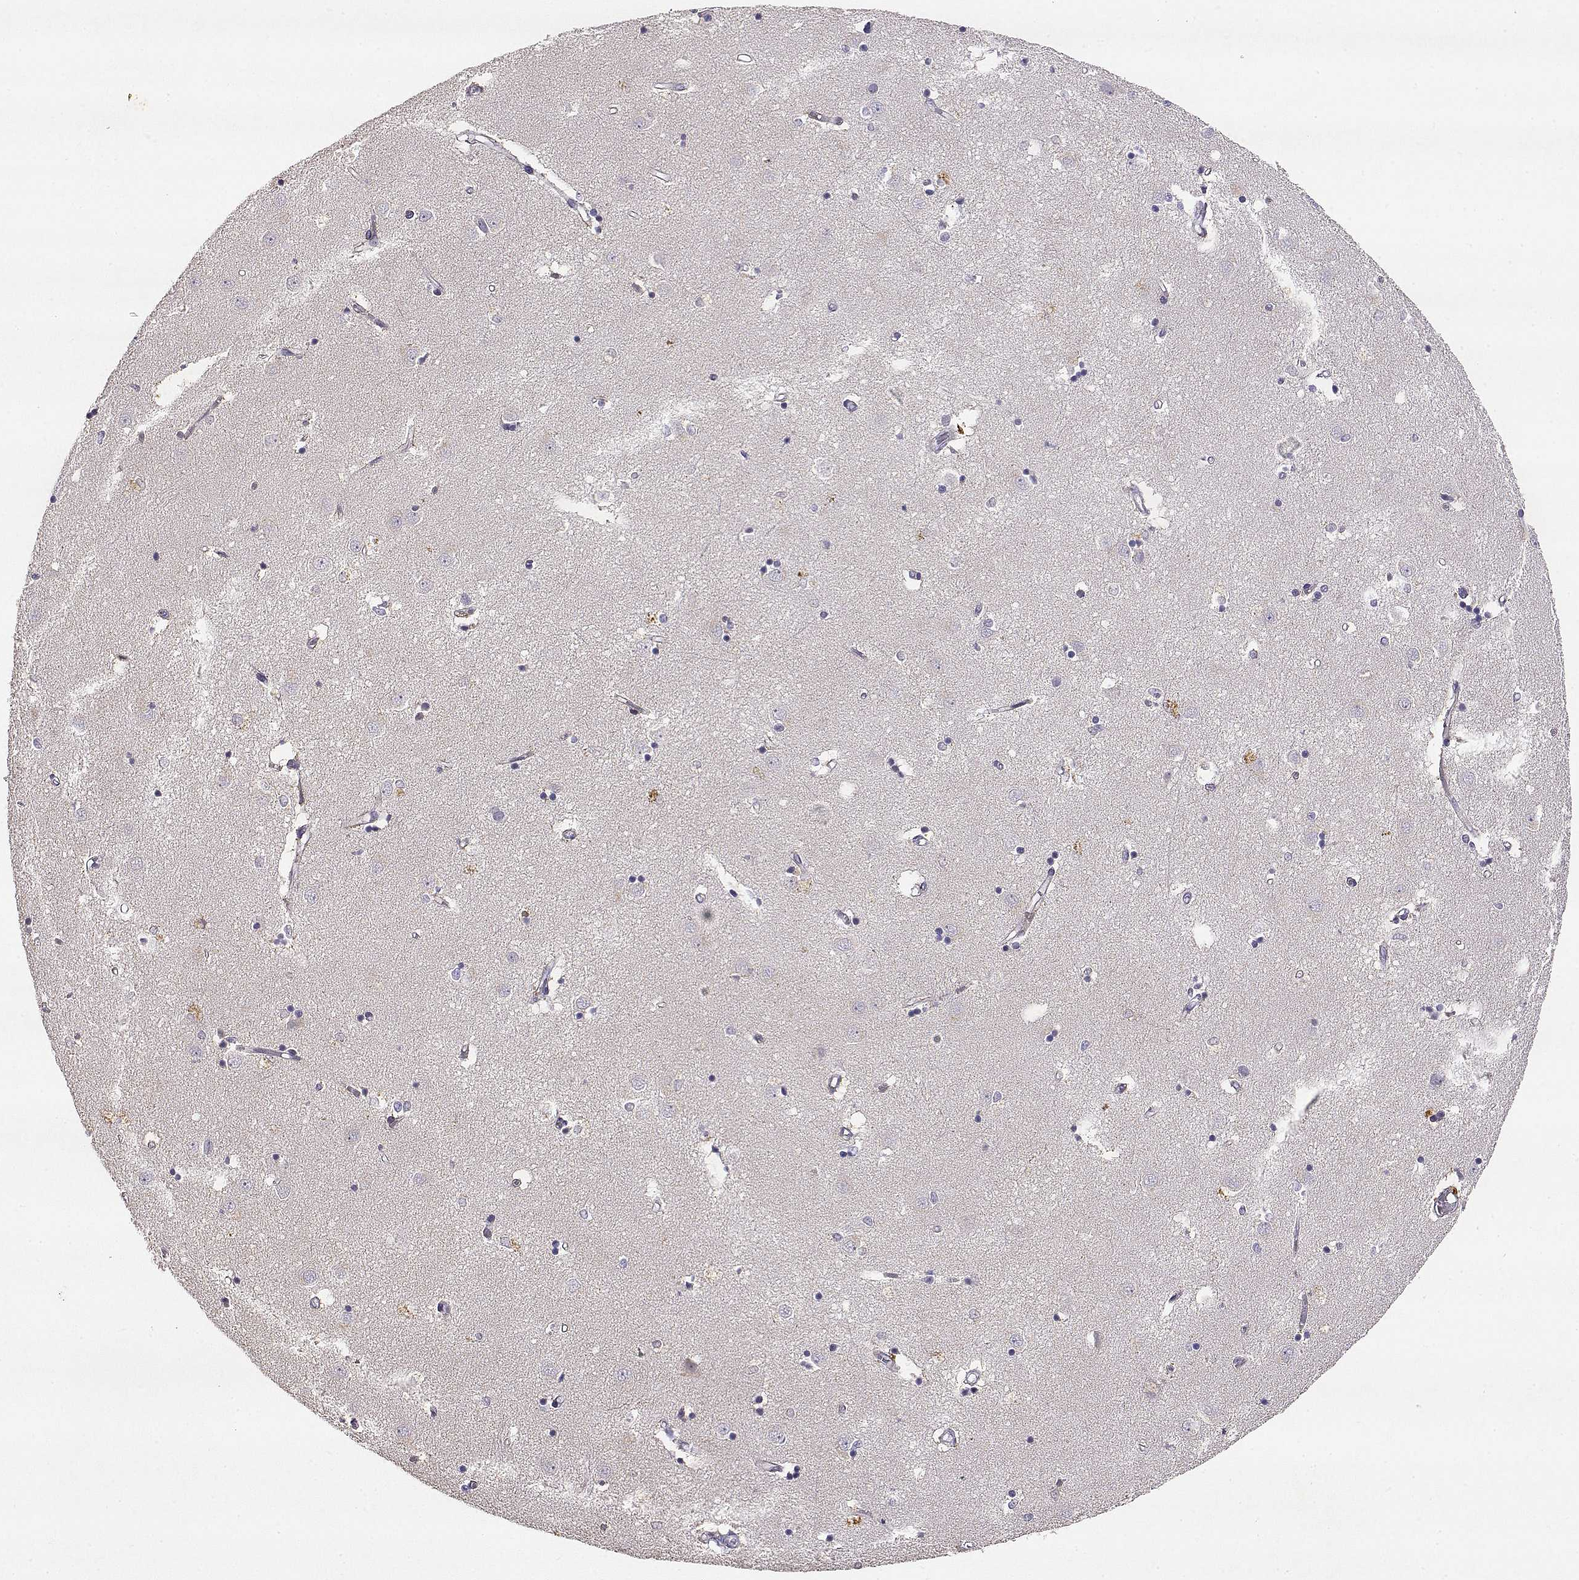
{"staining": {"intensity": "negative", "quantity": "none", "location": "none"}, "tissue": "caudate", "cell_type": "Glial cells", "image_type": "normal", "snomed": [{"axis": "morphology", "description": "Normal tissue, NOS"}, {"axis": "topography", "description": "Lateral ventricle wall"}], "caption": "Immunohistochemical staining of normal human caudate exhibits no significant positivity in glial cells. The staining is performed using DAB (3,3'-diaminobenzidine) brown chromogen with nuclei counter-stained in using hematoxylin.", "gene": "TACR1", "patient": {"sex": "male", "age": 54}}